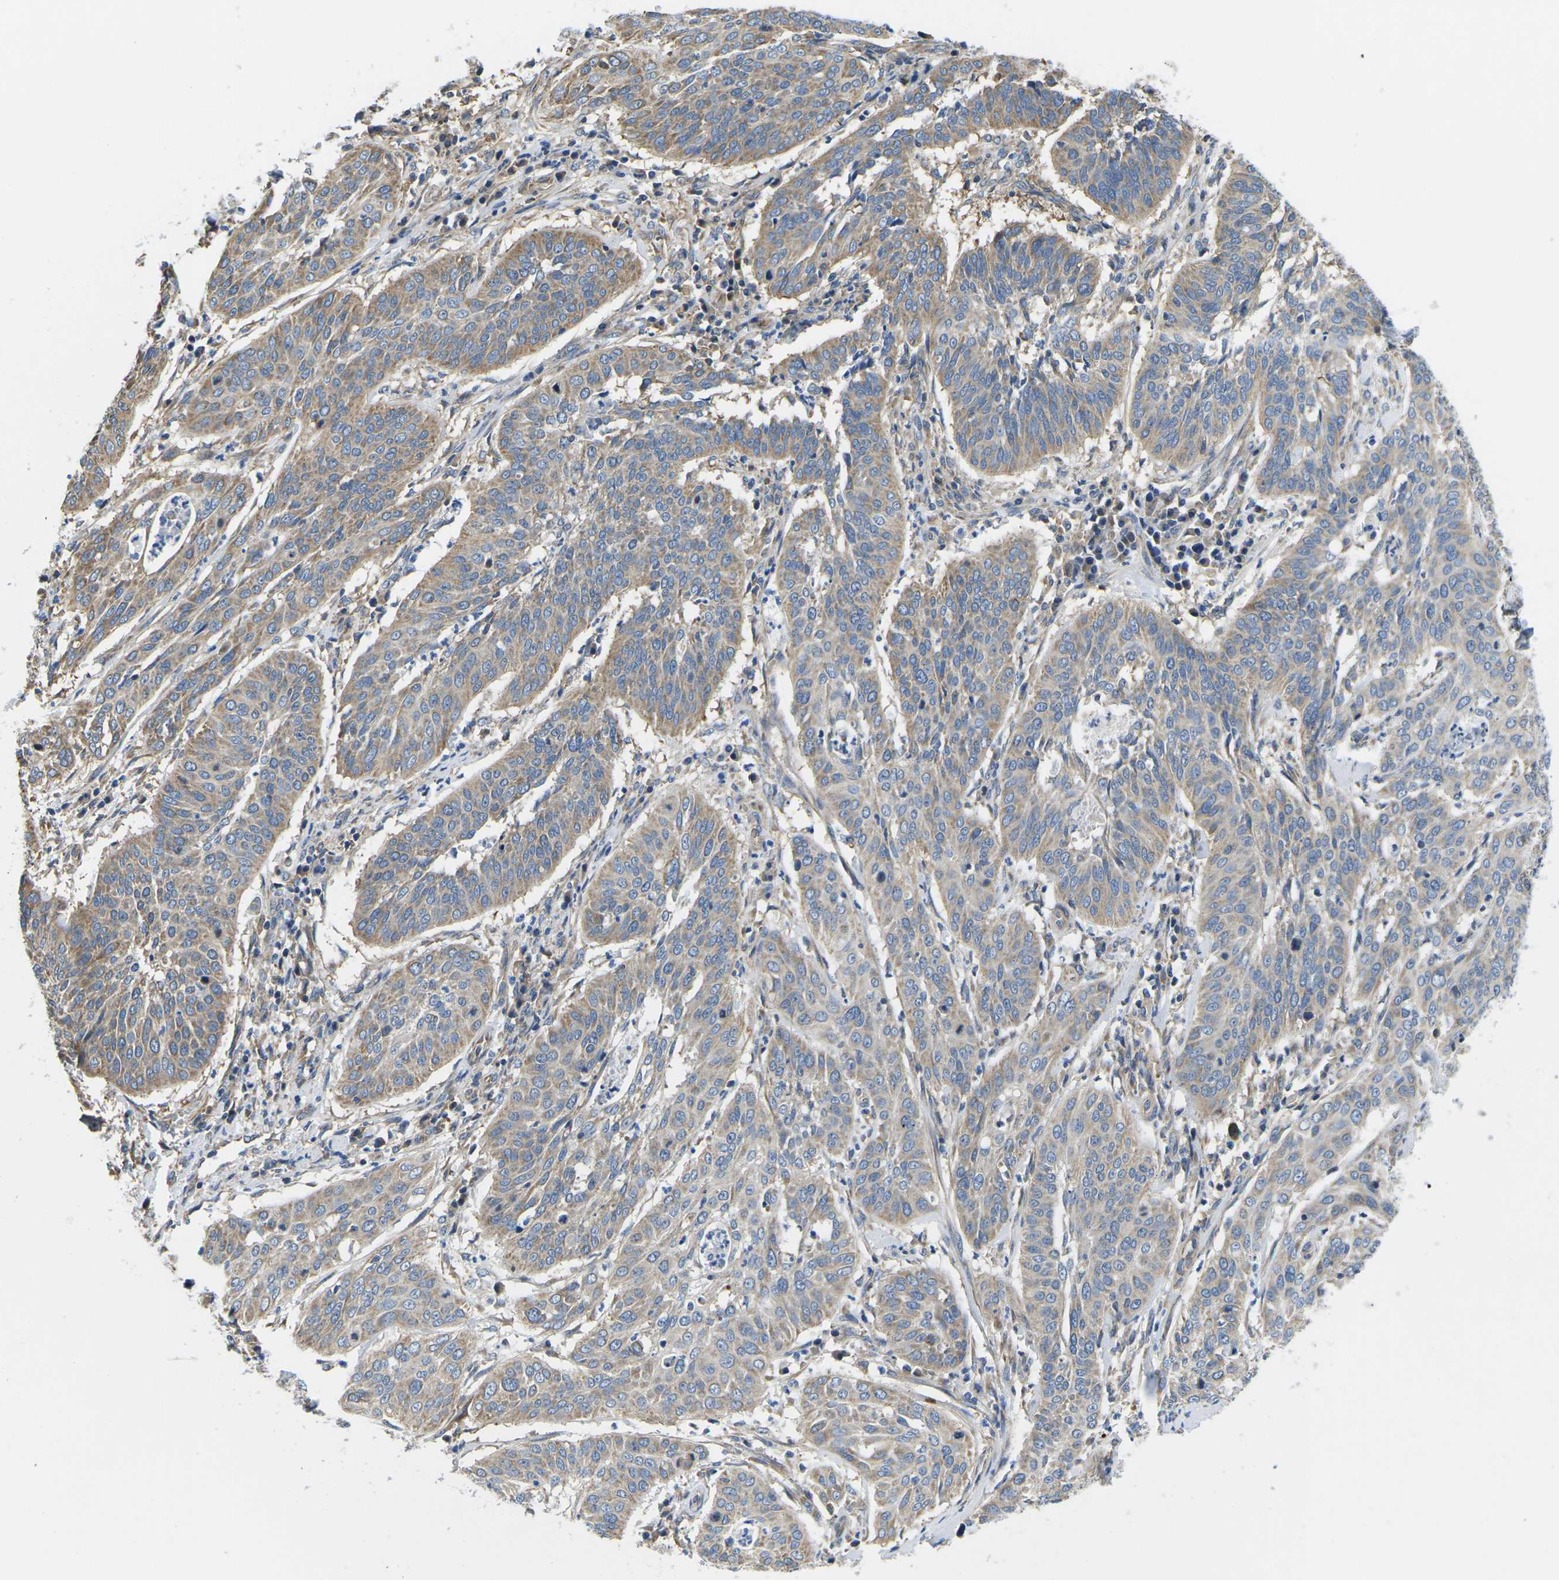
{"staining": {"intensity": "moderate", "quantity": ">75%", "location": "cytoplasmic/membranous"}, "tissue": "cervical cancer", "cell_type": "Tumor cells", "image_type": "cancer", "snomed": [{"axis": "morphology", "description": "Normal tissue, NOS"}, {"axis": "morphology", "description": "Squamous cell carcinoma, NOS"}, {"axis": "topography", "description": "Cervix"}], "caption": "A brown stain labels moderate cytoplasmic/membranous positivity of a protein in human cervical cancer (squamous cell carcinoma) tumor cells.", "gene": "TMEFF2", "patient": {"sex": "female", "age": 39}}